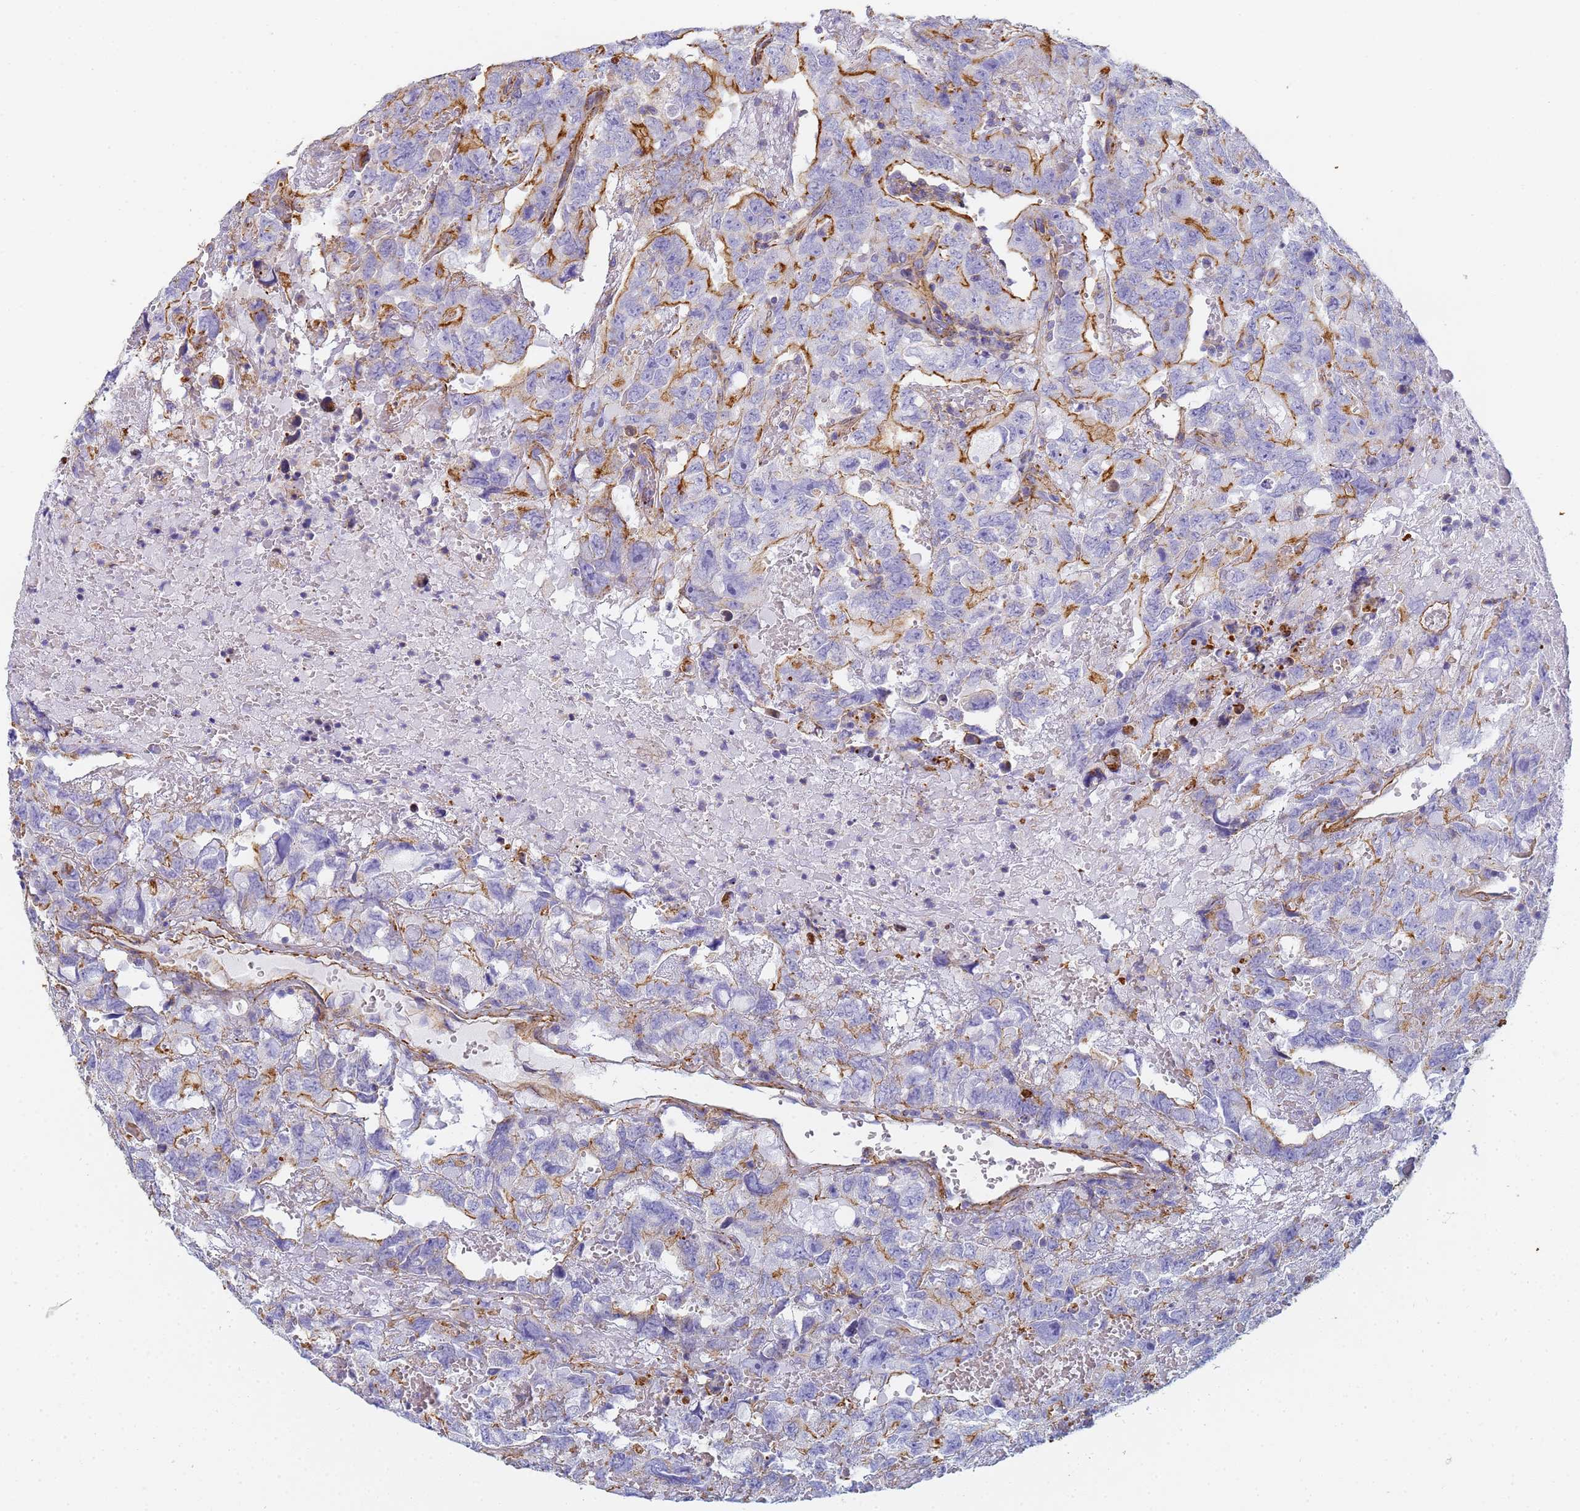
{"staining": {"intensity": "moderate", "quantity": "25%-75%", "location": "cytoplasmic/membranous"}, "tissue": "testis cancer", "cell_type": "Tumor cells", "image_type": "cancer", "snomed": [{"axis": "morphology", "description": "Carcinoma, Embryonal, NOS"}, {"axis": "topography", "description": "Testis"}], "caption": "Immunohistochemistry (IHC) (DAB) staining of human embryonal carcinoma (testis) reveals moderate cytoplasmic/membranous protein expression in approximately 25%-75% of tumor cells. The protein of interest is shown in brown color, while the nuclei are stained blue.", "gene": "TPM1", "patient": {"sex": "male", "age": 45}}